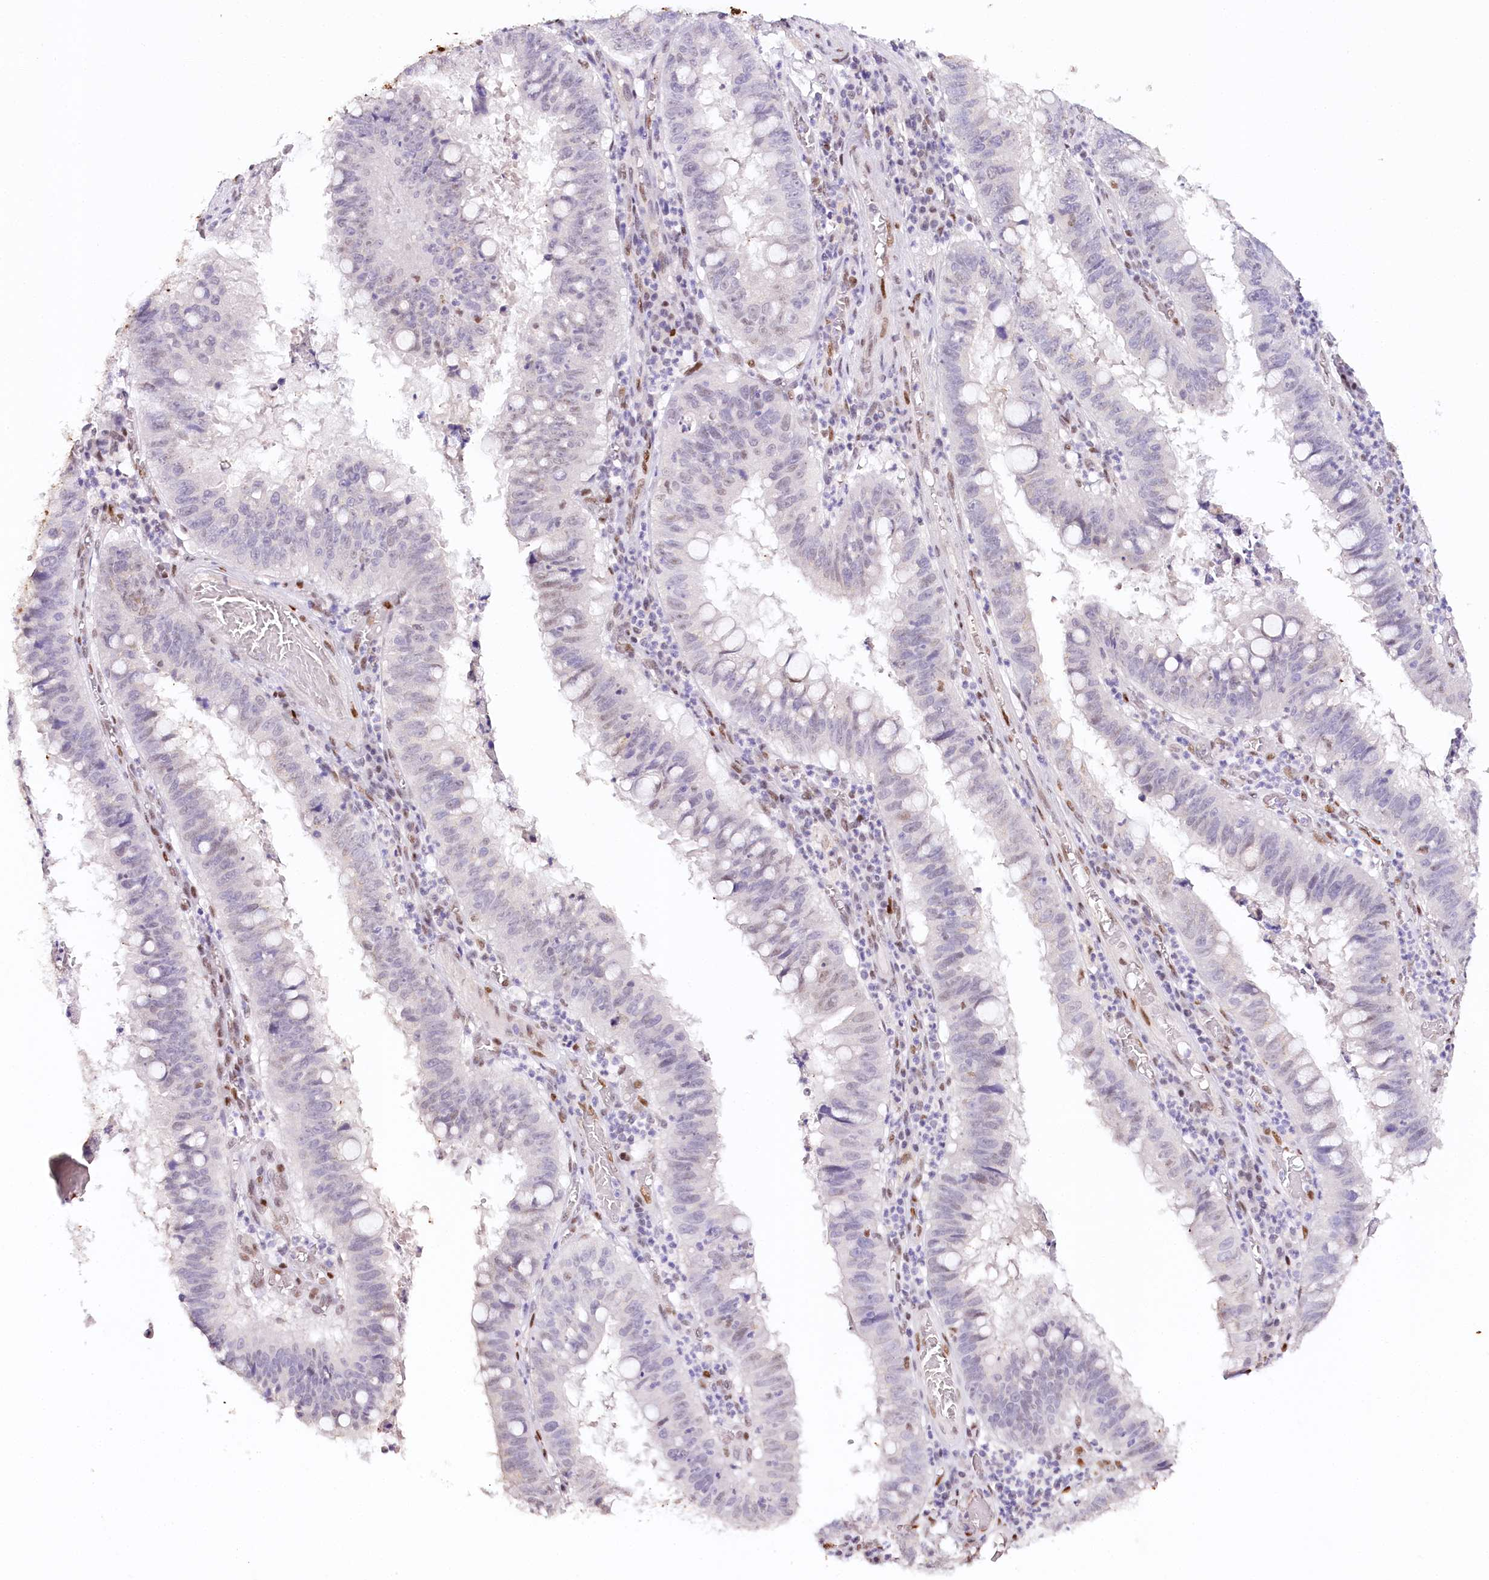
{"staining": {"intensity": "weak", "quantity": "<25%", "location": "nuclear"}, "tissue": "stomach cancer", "cell_type": "Tumor cells", "image_type": "cancer", "snomed": [{"axis": "morphology", "description": "Adenocarcinoma, NOS"}, {"axis": "topography", "description": "Stomach"}], "caption": "There is no significant expression in tumor cells of adenocarcinoma (stomach).", "gene": "TP53", "patient": {"sex": "male", "age": 59}}